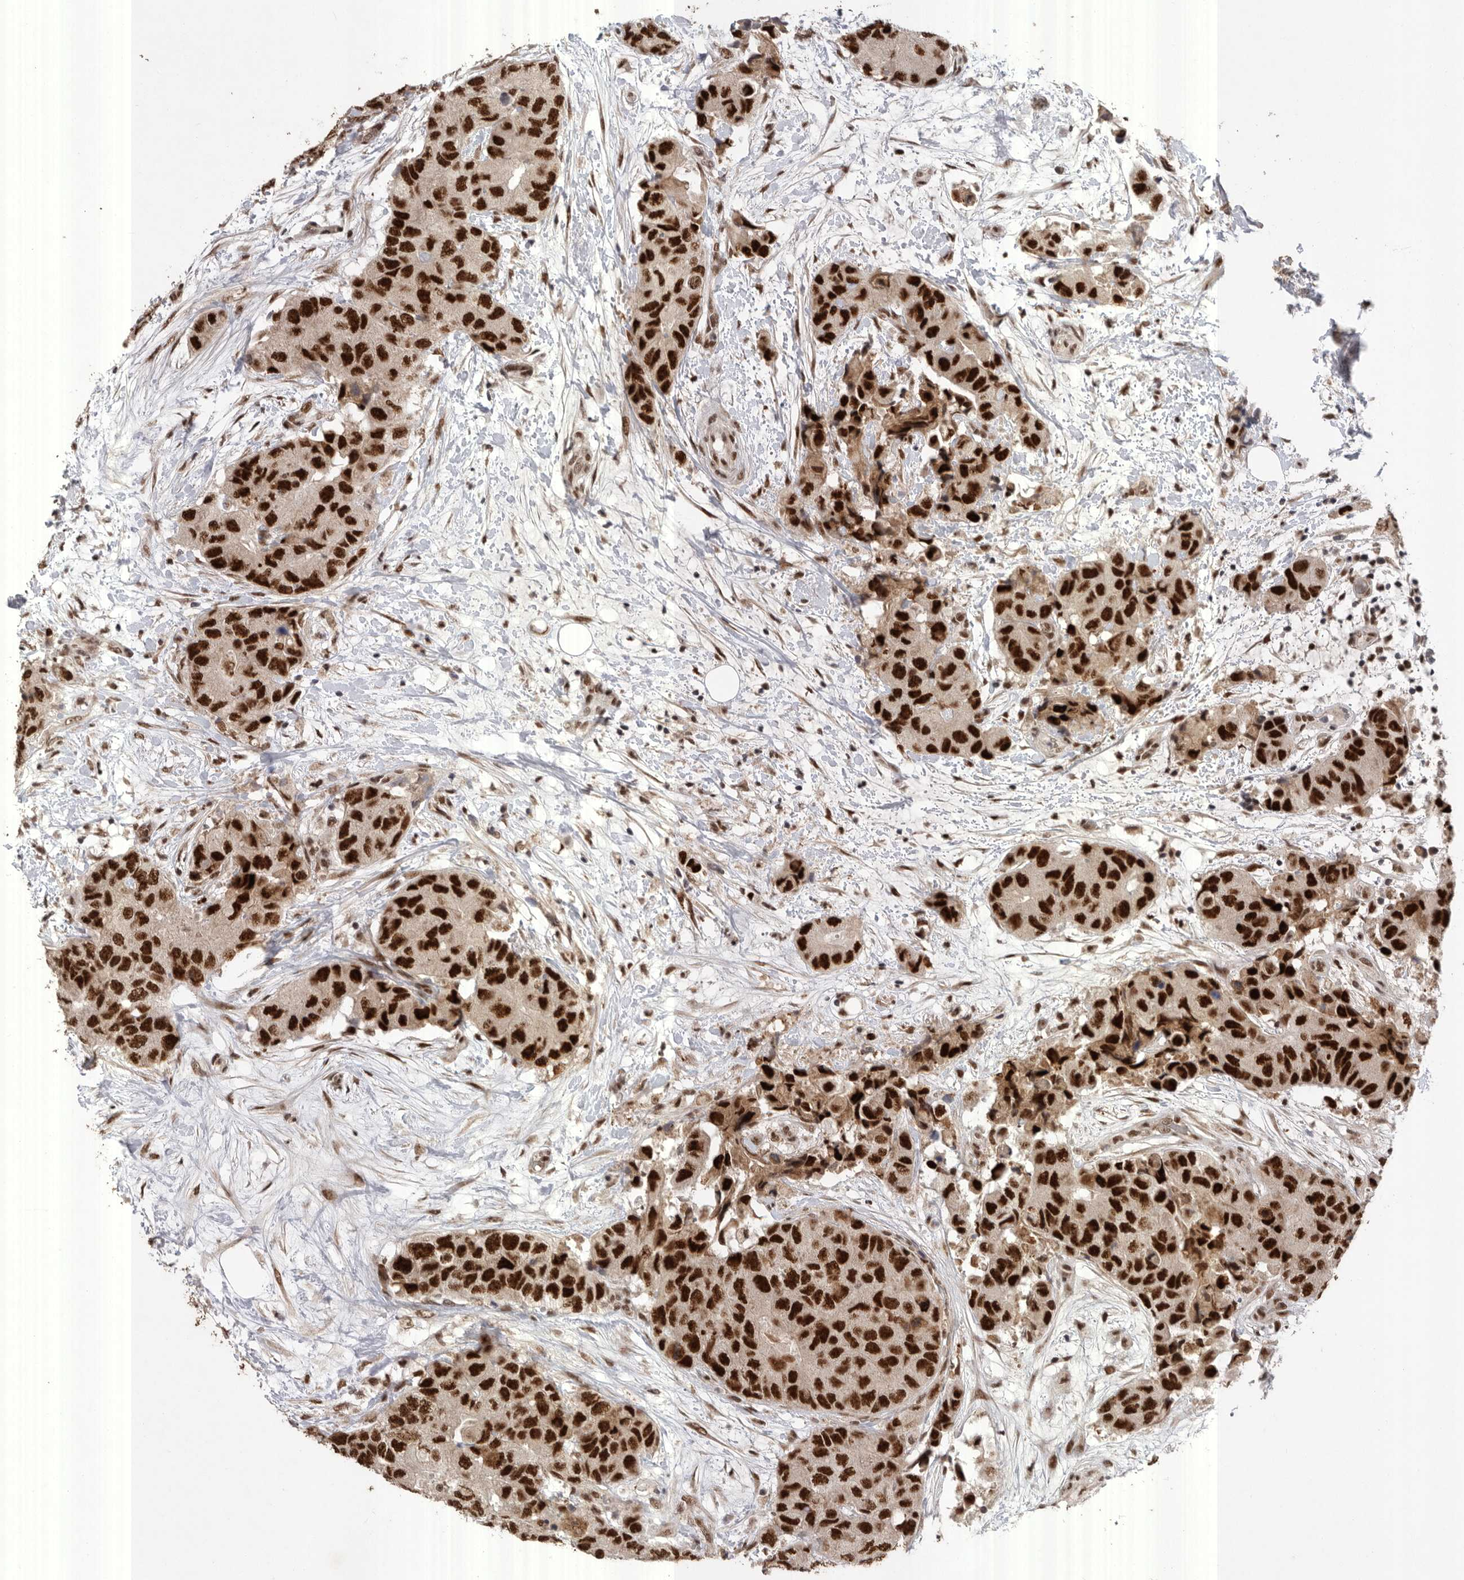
{"staining": {"intensity": "strong", "quantity": ">75%", "location": "nuclear"}, "tissue": "breast cancer", "cell_type": "Tumor cells", "image_type": "cancer", "snomed": [{"axis": "morphology", "description": "Duct carcinoma"}, {"axis": "topography", "description": "Breast"}], "caption": "Immunohistochemical staining of human breast invasive ductal carcinoma exhibits high levels of strong nuclear protein staining in about >75% of tumor cells.", "gene": "PPP1R10", "patient": {"sex": "female", "age": 62}}